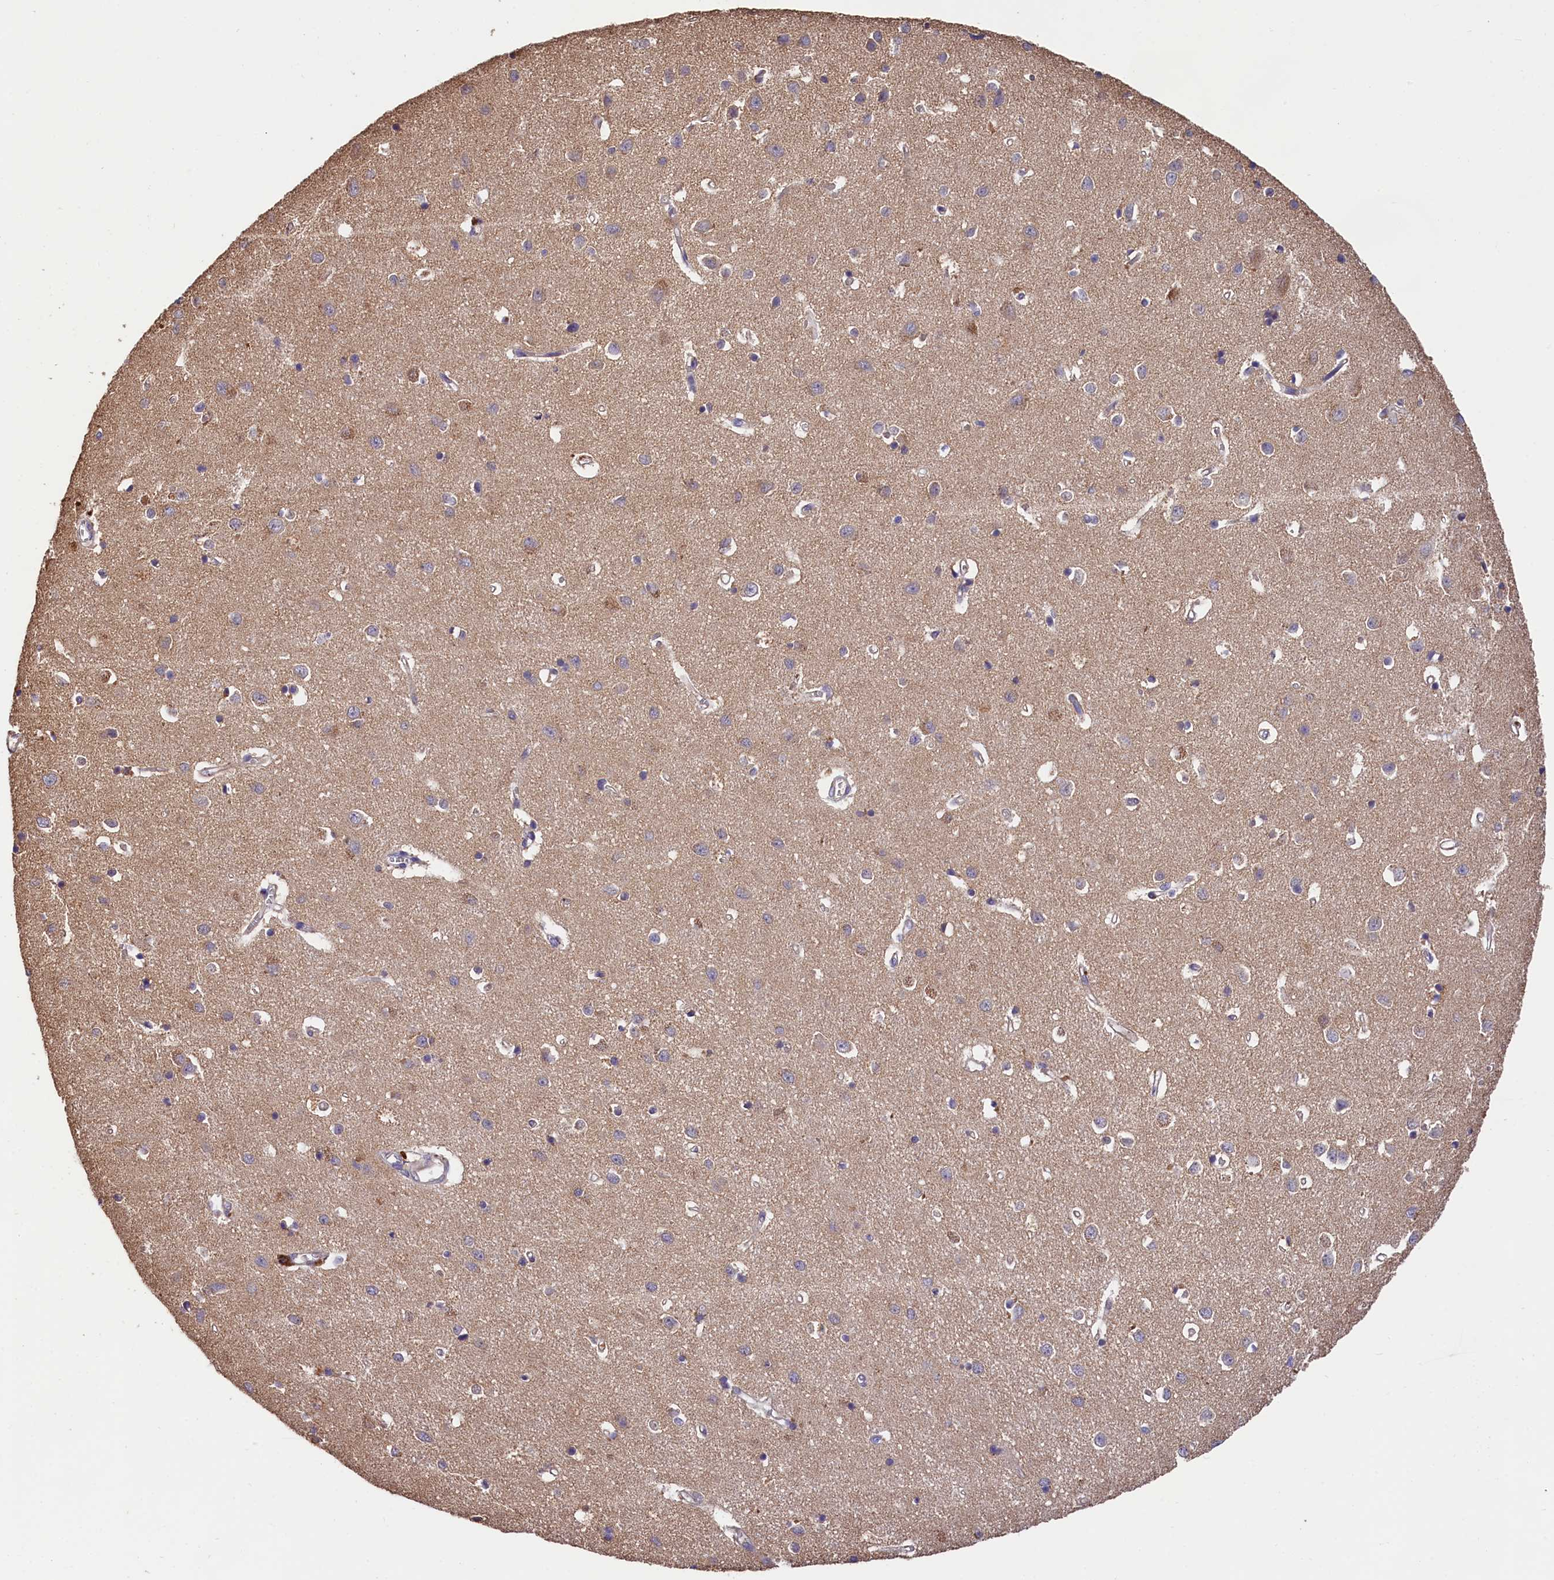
{"staining": {"intensity": "negative", "quantity": "none", "location": "none"}, "tissue": "cerebral cortex", "cell_type": "Endothelial cells", "image_type": "normal", "snomed": [{"axis": "morphology", "description": "Normal tissue, NOS"}, {"axis": "topography", "description": "Cerebral cortex"}], "caption": "This is a histopathology image of IHC staining of normal cerebral cortex, which shows no positivity in endothelial cells. Nuclei are stained in blue.", "gene": "OAS3", "patient": {"sex": "female", "age": 64}}